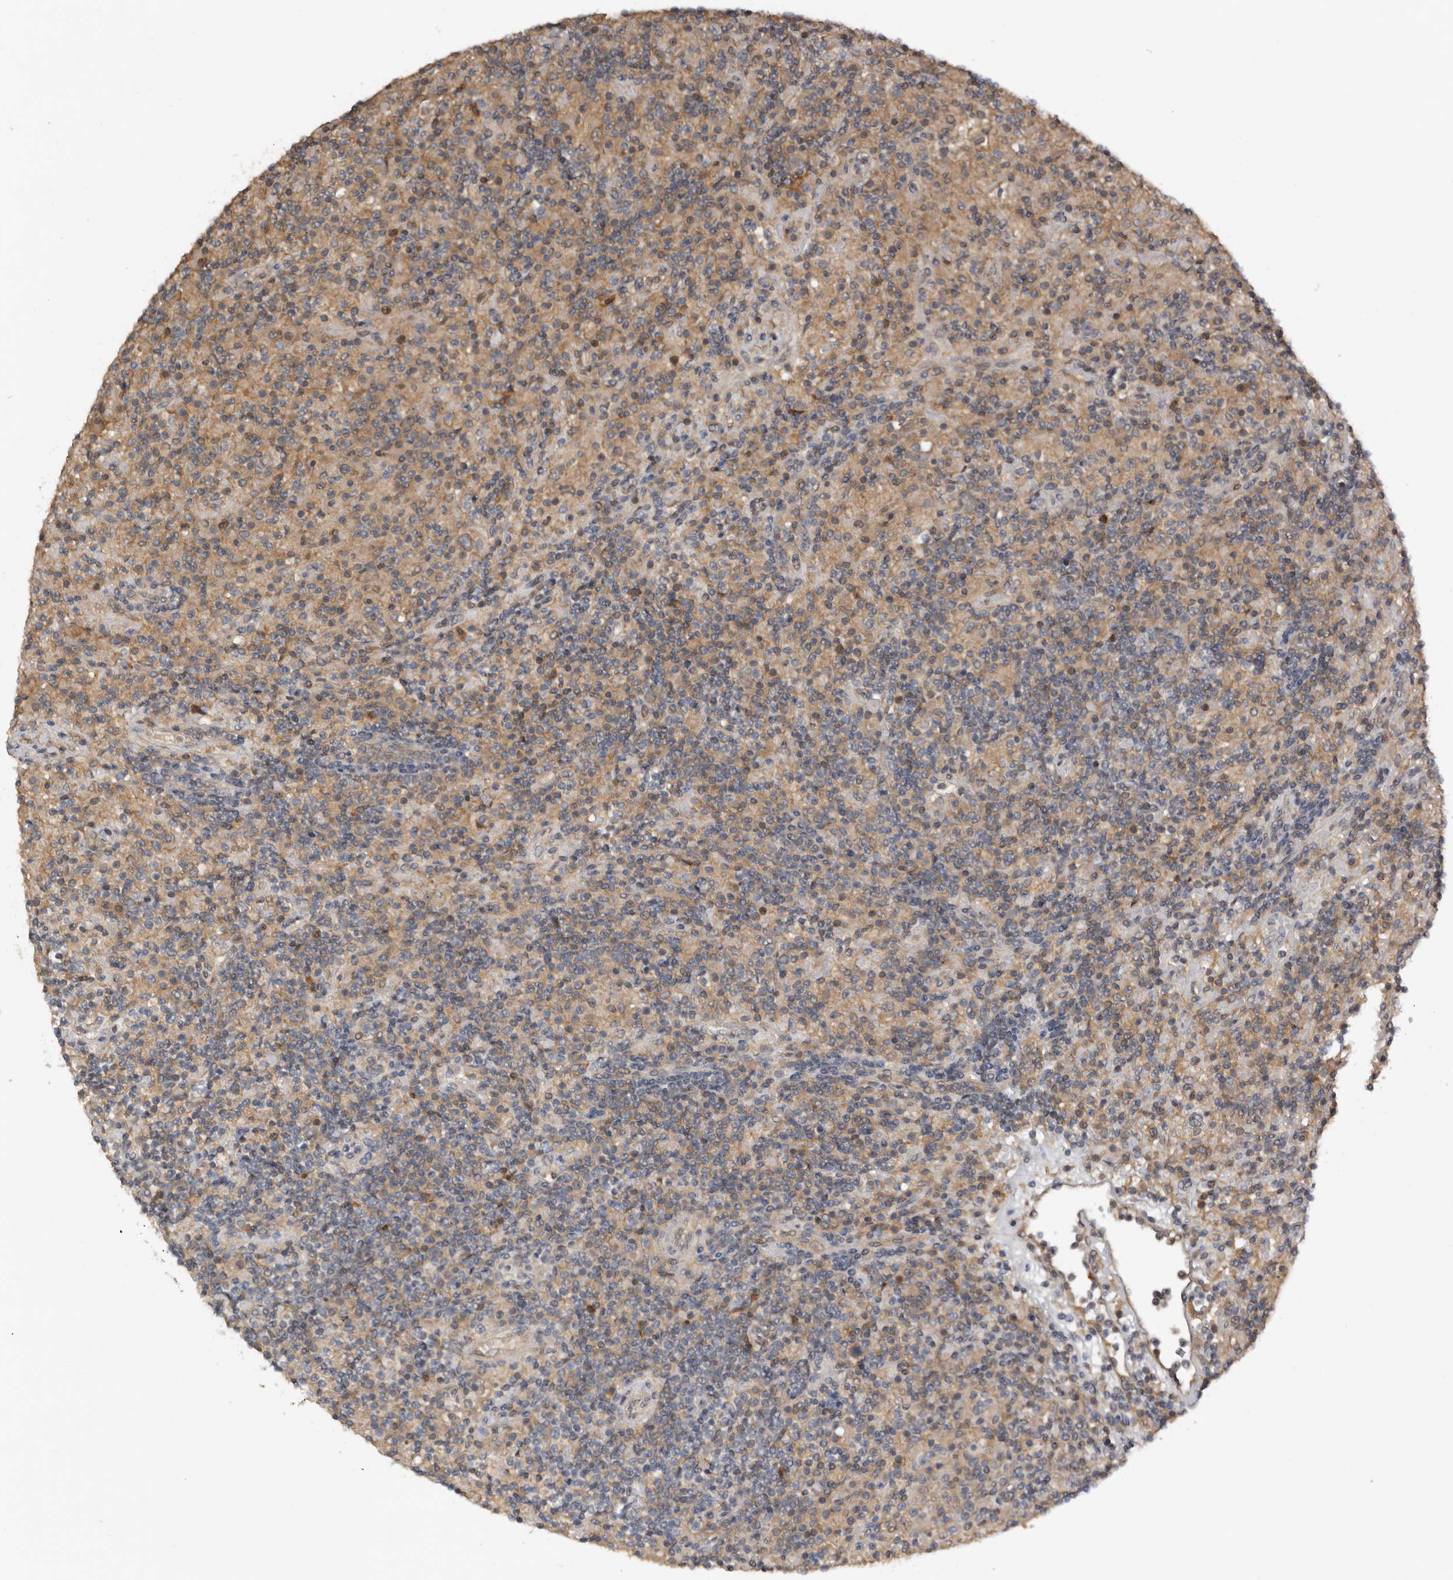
{"staining": {"intensity": "weak", "quantity": ">75%", "location": "cytoplasmic/membranous"}, "tissue": "lymphoma", "cell_type": "Tumor cells", "image_type": "cancer", "snomed": [{"axis": "morphology", "description": "Hodgkin's disease, NOS"}, {"axis": "topography", "description": "Lymph node"}], "caption": "This micrograph reveals lymphoma stained with immunohistochemistry to label a protein in brown. The cytoplasmic/membranous of tumor cells show weak positivity for the protein. Nuclei are counter-stained blue.", "gene": "NMUR1", "patient": {"sex": "male", "age": 70}}